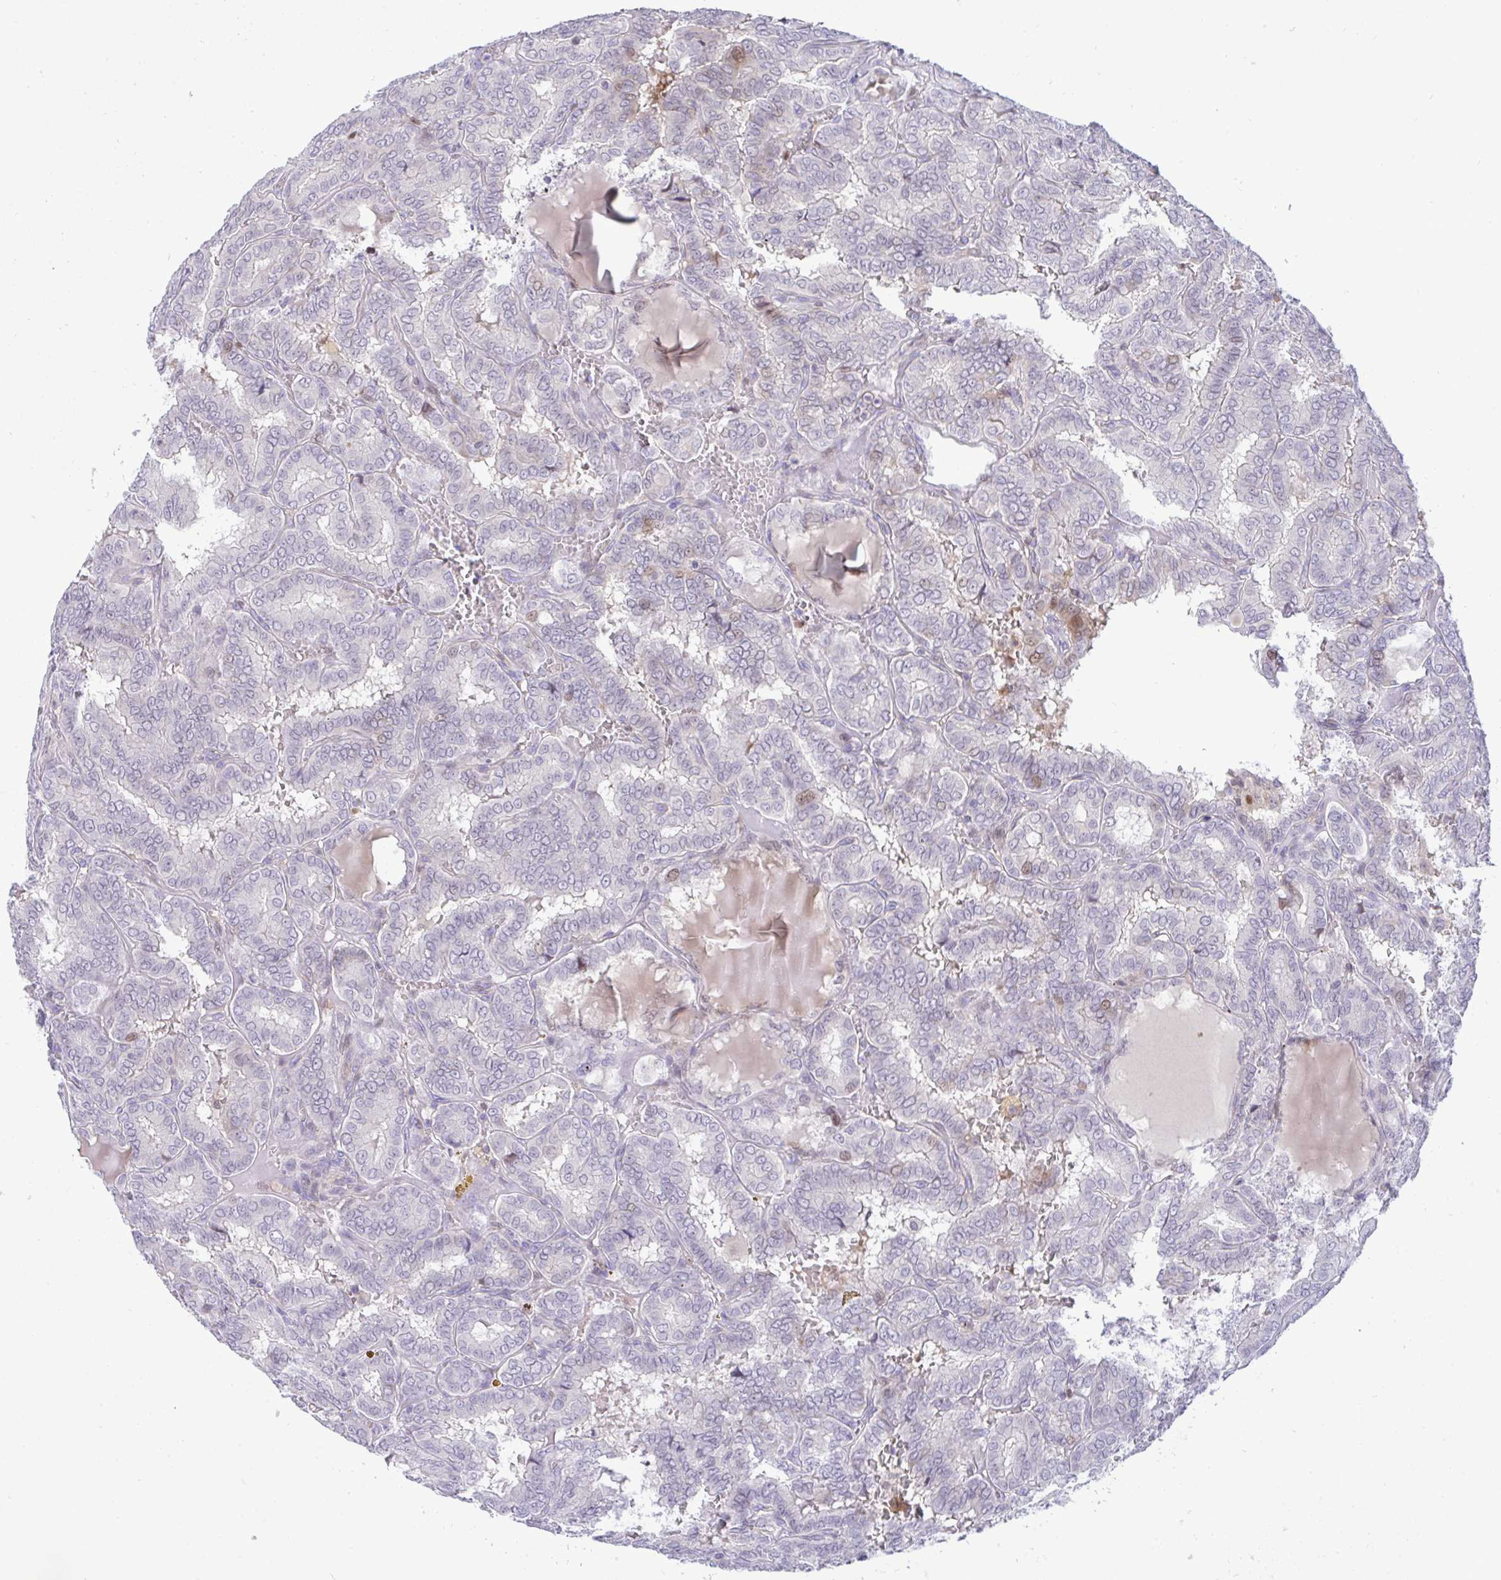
{"staining": {"intensity": "weak", "quantity": "<25%", "location": "nuclear"}, "tissue": "thyroid cancer", "cell_type": "Tumor cells", "image_type": "cancer", "snomed": [{"axis": "morphology", "description": "Papillary adenocarcinoma, NOS"}, {"axis": "topography", "description": "Thyroid gland"}], "caption": "High magnification brightfield microscopy of thyroid papillary adenocarcinoma stained with DAB (3,3'-diaminobenzidine) (brown) and counterstained with hematoxylin (blue): tumor cells show no significant expression.", "gene": "EPOP", "patient": {"sex": "female", "age": 46}}